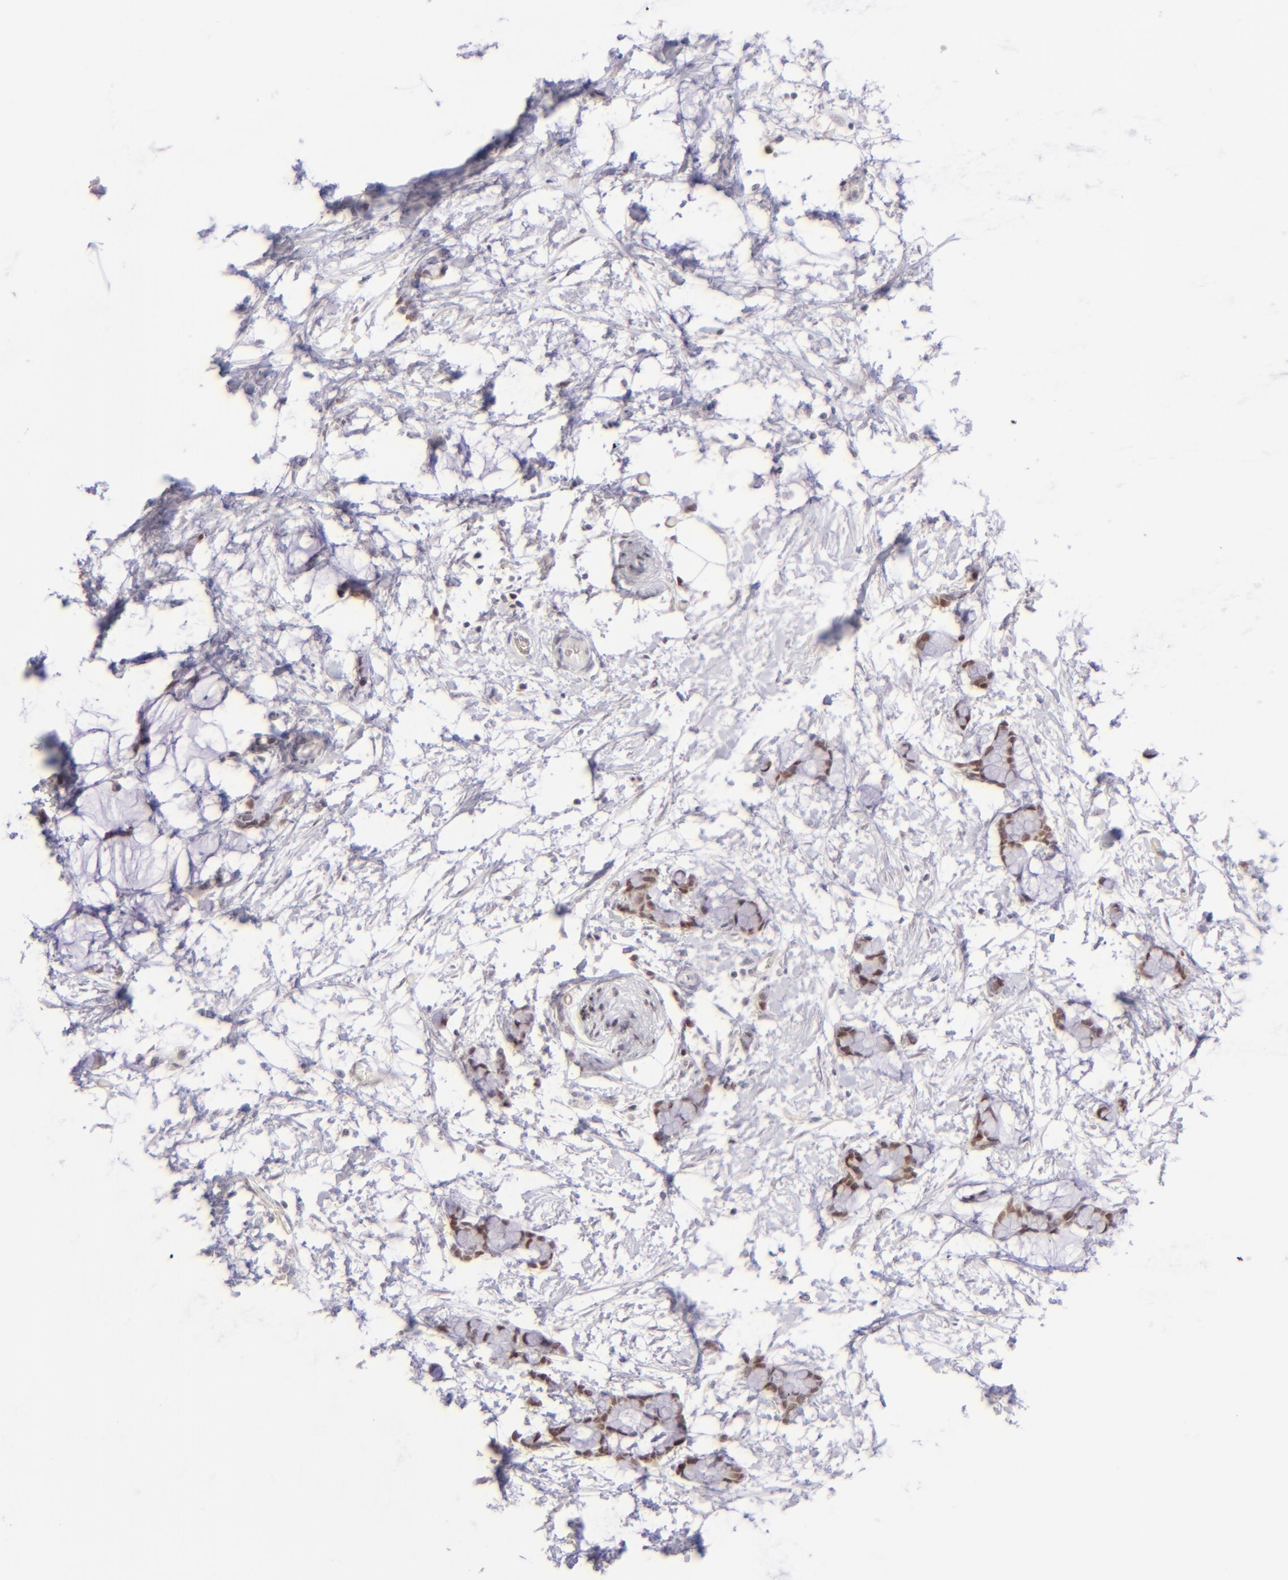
{"staining": {"intensity": "moderate", "quantity": ">75%", "location": "nuclear"}, "tissue": "colorectal cancer", "cell_type": "Tumor cells", "image_type": "cancer", "snomed": [{"axis": "morphology", "description": "Normal tissue, NOS"}, {"axis": "morphology", "description": "Adenocarcinoma, NOS"}, {"axis": "topography", "description": "Colon"}, {"axis": "topography", "description": "Peripheral nerve tissue"}], "caption": "Immunohistochemistry (IHC) staining of colorectal cancer, which shows medium levels of moderate nuclear staining in about >75% of tumor cells indicating moderate nuclear protein staining. The staining was performed using DAB (3,3'-diaminobenzidine) (brown) for protein detection and nuclei were counterstained in hematoxylin (blue).", "gene": "POU2F1", "patient": {"sex": "male", "age": 14}}